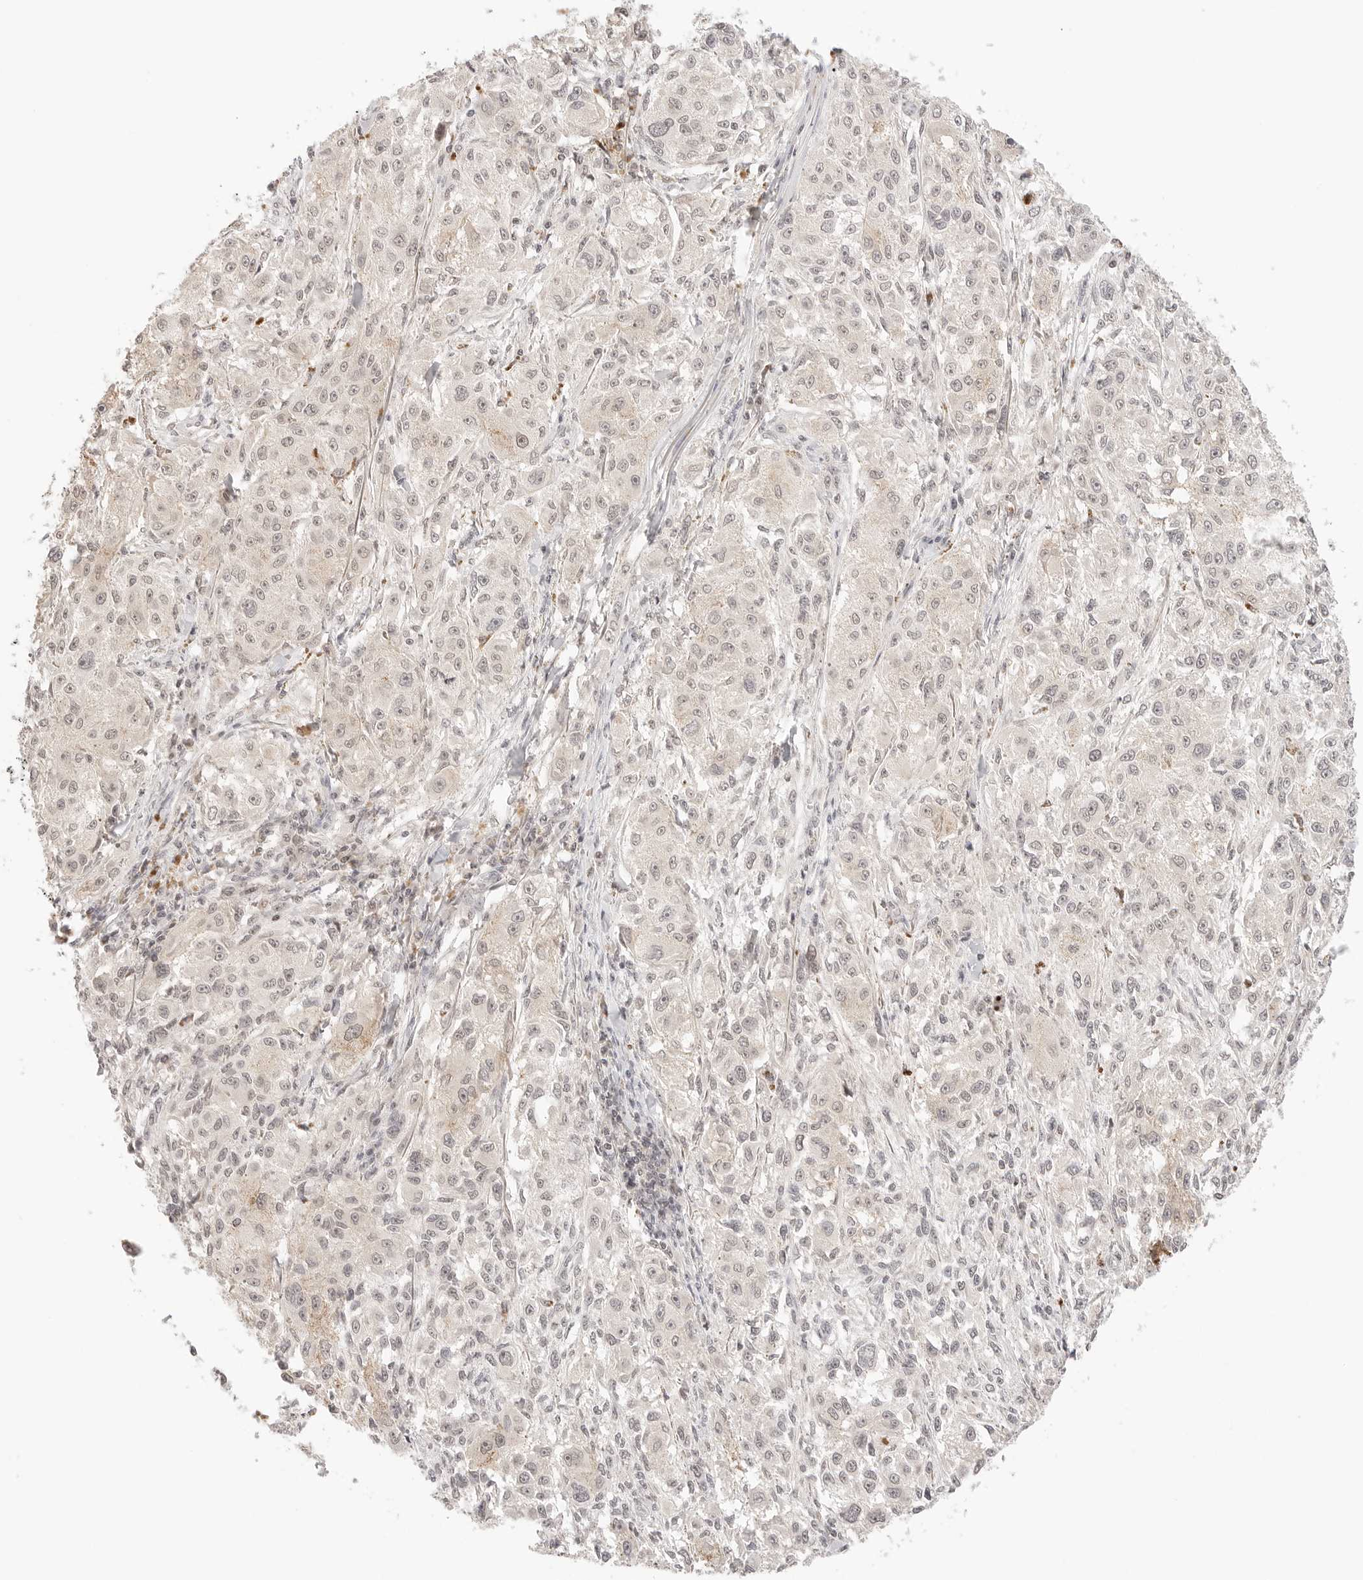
{"staining": {"intensity": "negative", "quantity": "none", "location": "none"}, "tissue": "melanoma", "cell_type": "Tumor cells", "image_type": "cancer", "snomed": [{"axis": "morphology", "description": "Necrosis, NOS"}, {"axis": "morphology", "description": "Malignant melanoma, NOS"}, {"axis": "topography", "description": "Skin"}], "caption": "The micrograph exhibits no significant positivity in tumor cells of melanoma. Brightfield microscopy of immunohistochemistry (IHC) stained with DAB (brown) and hematoxylin (blue), captured at high magnification.", "gene": "SEPTIN4", "patient": {"sex": "female", "age": 87}}